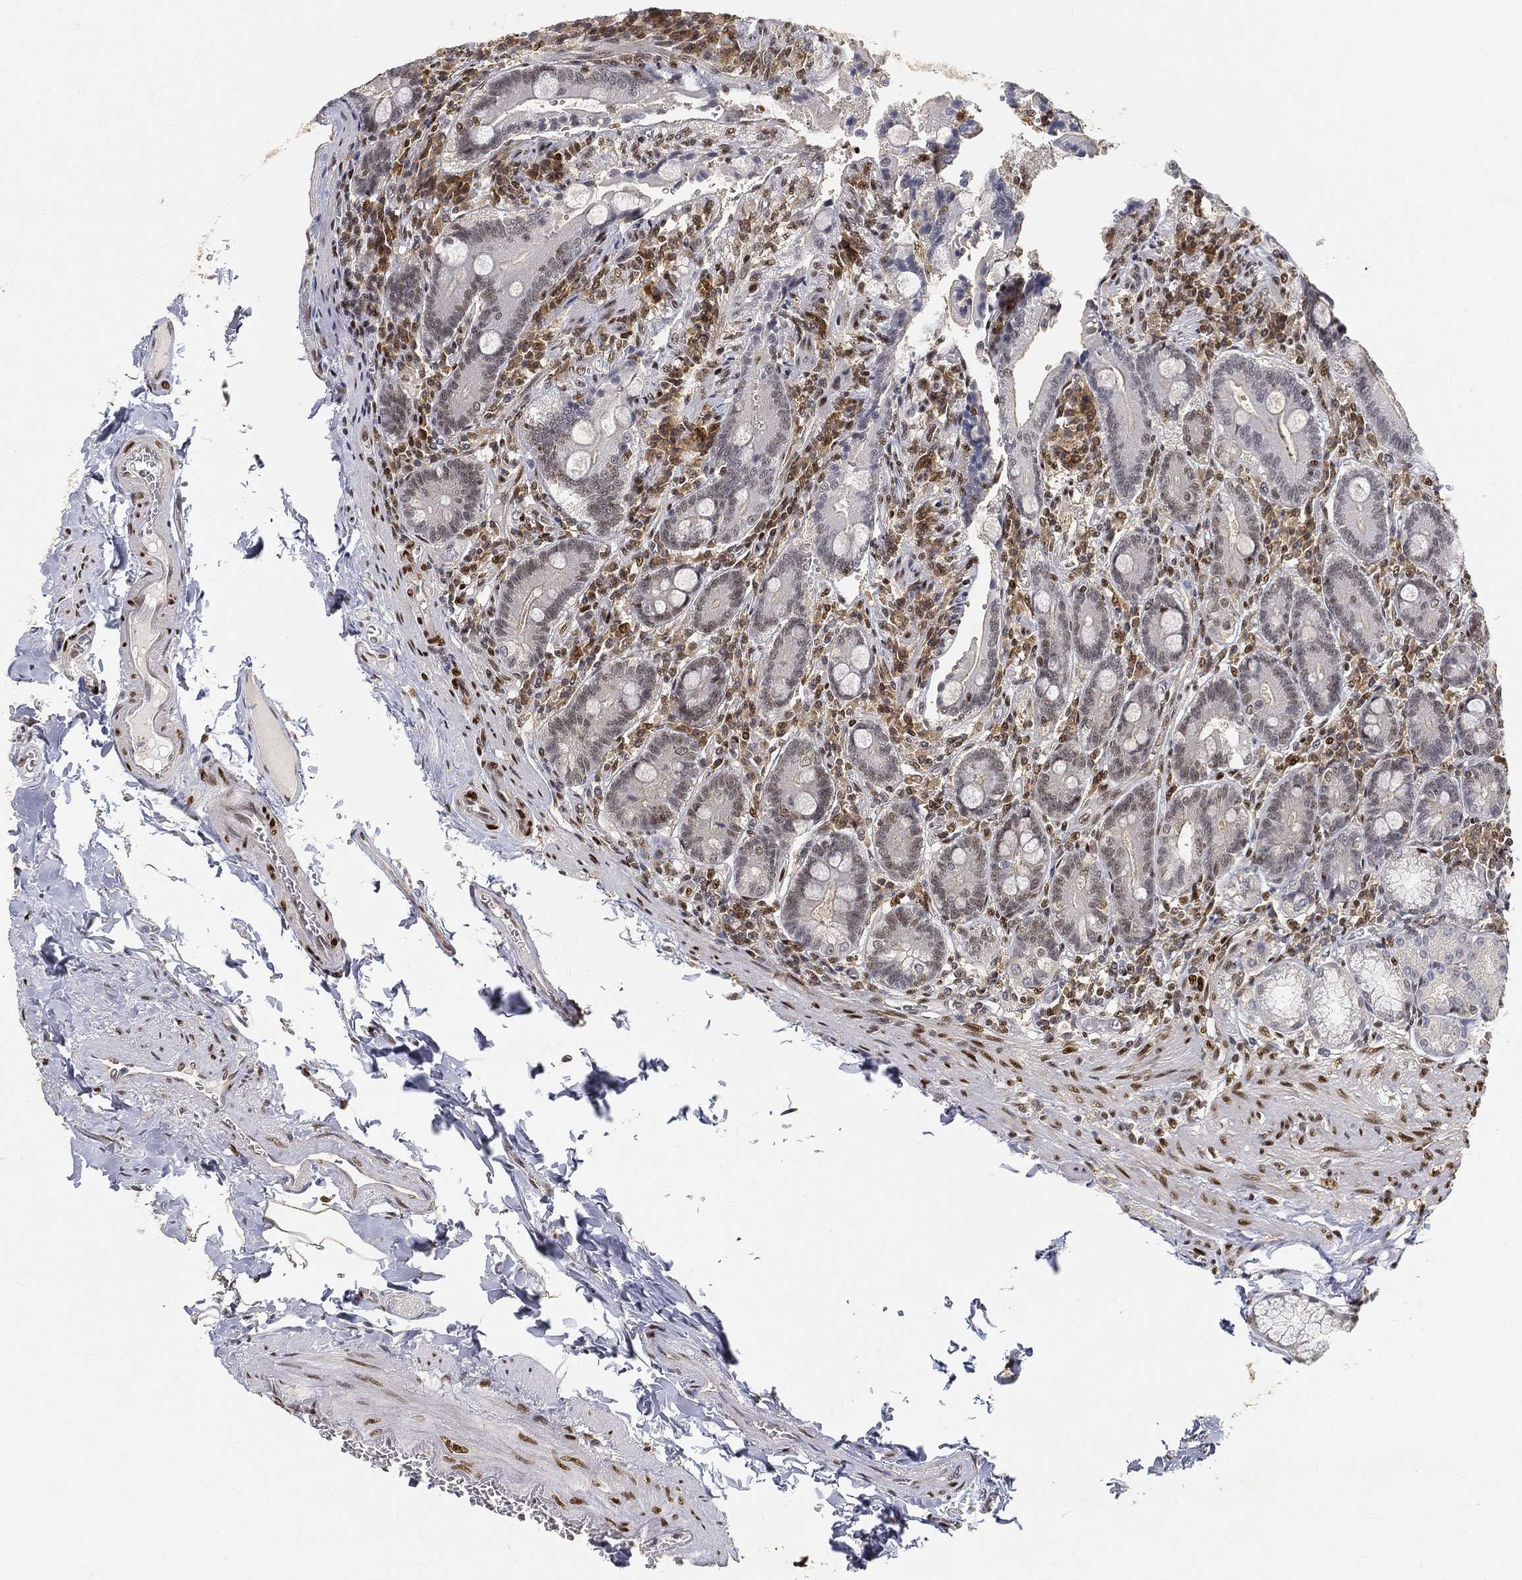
{"staining": {"intensity": "negative", "quantity": "none", "location": "none"}, "tissue": "duodenum", "cell_type": "Glandular cells", "image_type": "normal", "snomed": [{"axis": "morphology", "description": "Normal tissue, NOS"}, {"axis": "topography", "description": "Duodenum"}], "caption": "Image shows no significant protein staining in glandular cells of normal duodenum. (DAB immunohistochemistry (IHC), high magnification).", "gene": "CRTC3", "patient": {"sex": "female", "age": 62}}